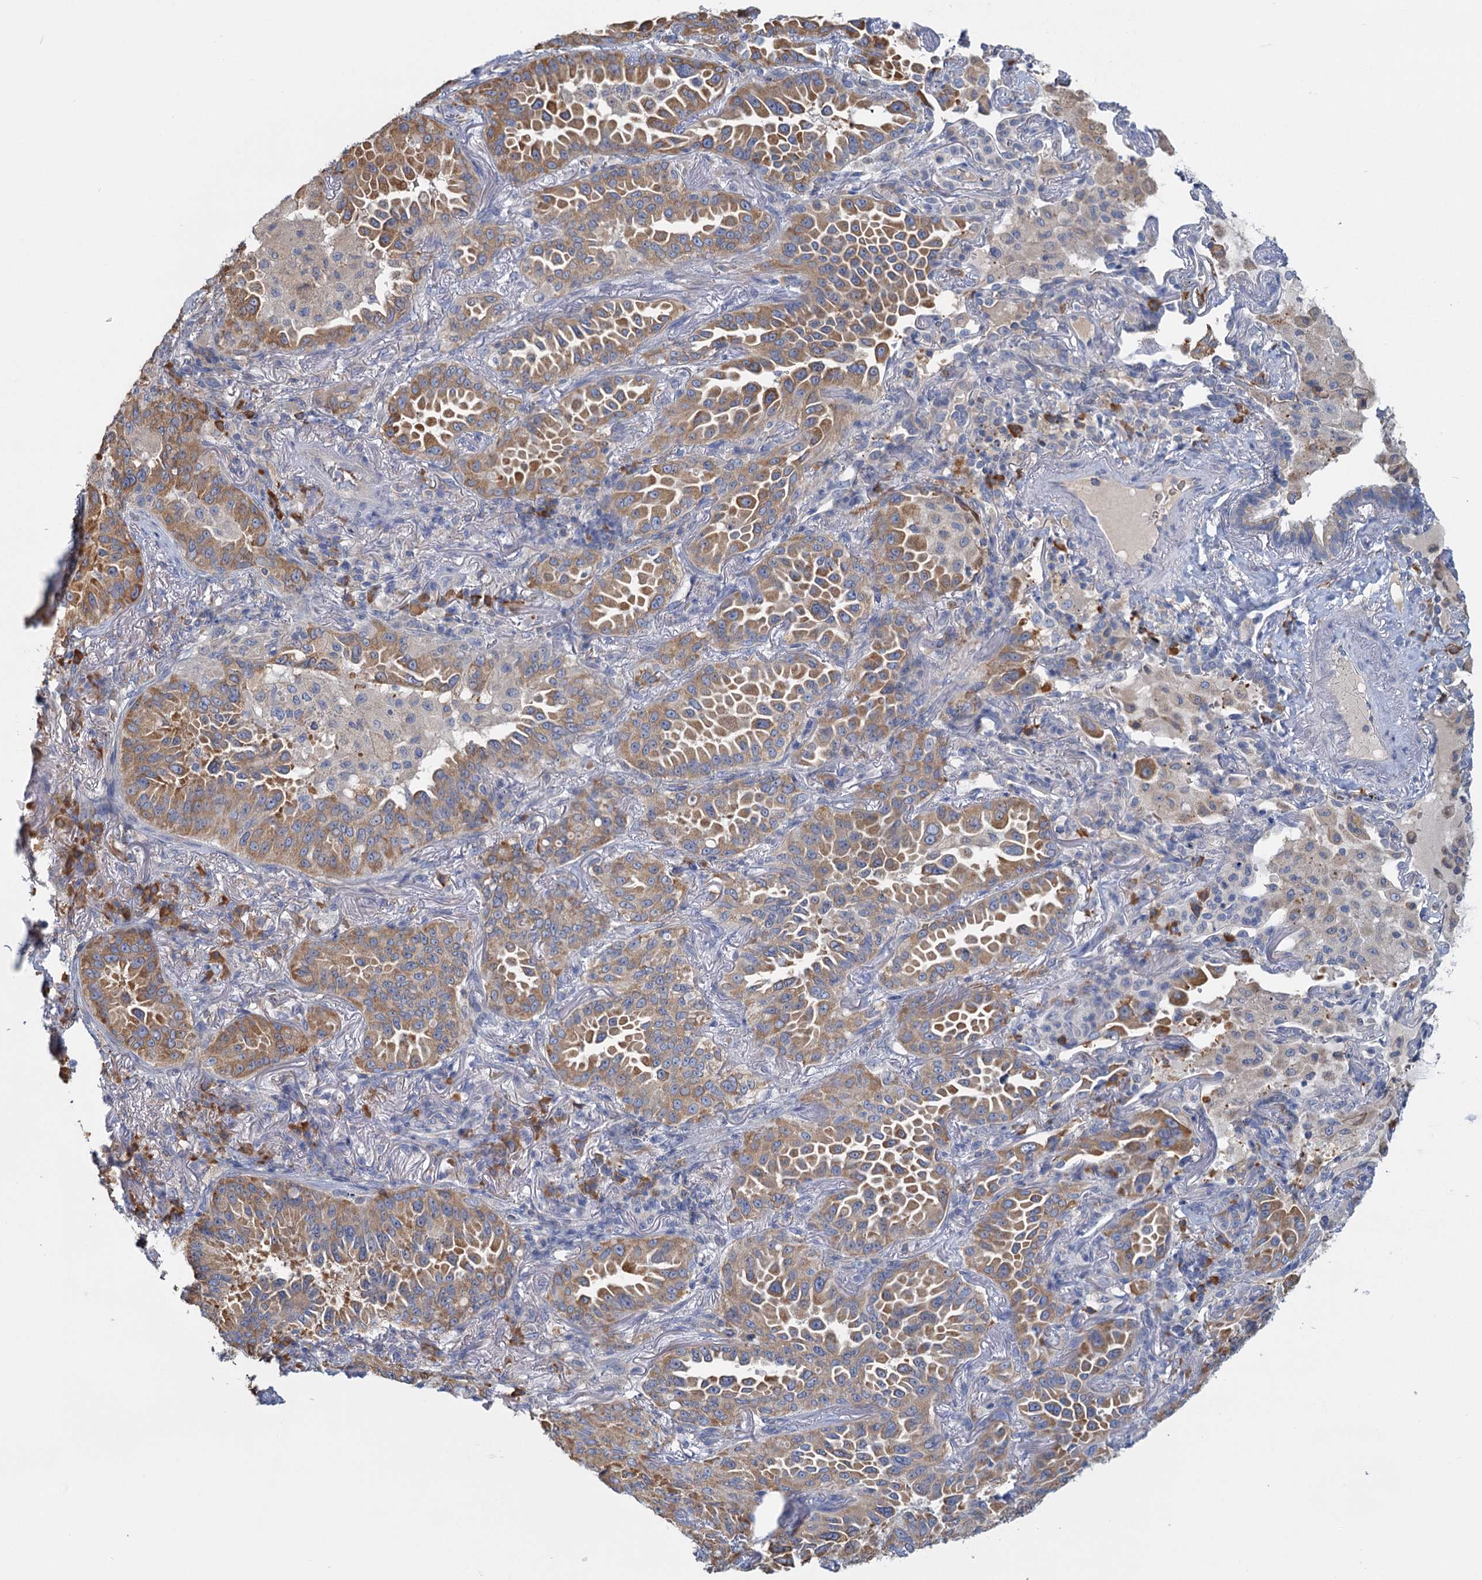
{"staining": {"intensity": "moderate", "quantity": ">75%", "location": "cytoplasmic/membranous"}, "tissue": "lung cancer", "cell_type": "Tumor cells", "image_type": "cancer", "snomed": [{"axis": "morphology", "description": "Adenocarcinoma, NOS"}, {"axis": "topography", "description": "Lung"}], "caption": "Lung cancer (adenocarcinoma) stained with DAB immunohistochemistry (IHC) exhibits medium levels of moderate cytoplasmic/membranous expression in about >75% of tumor cells.", "gene": "ANKRD16", "patient": {"sex": "female", "age": 69}}